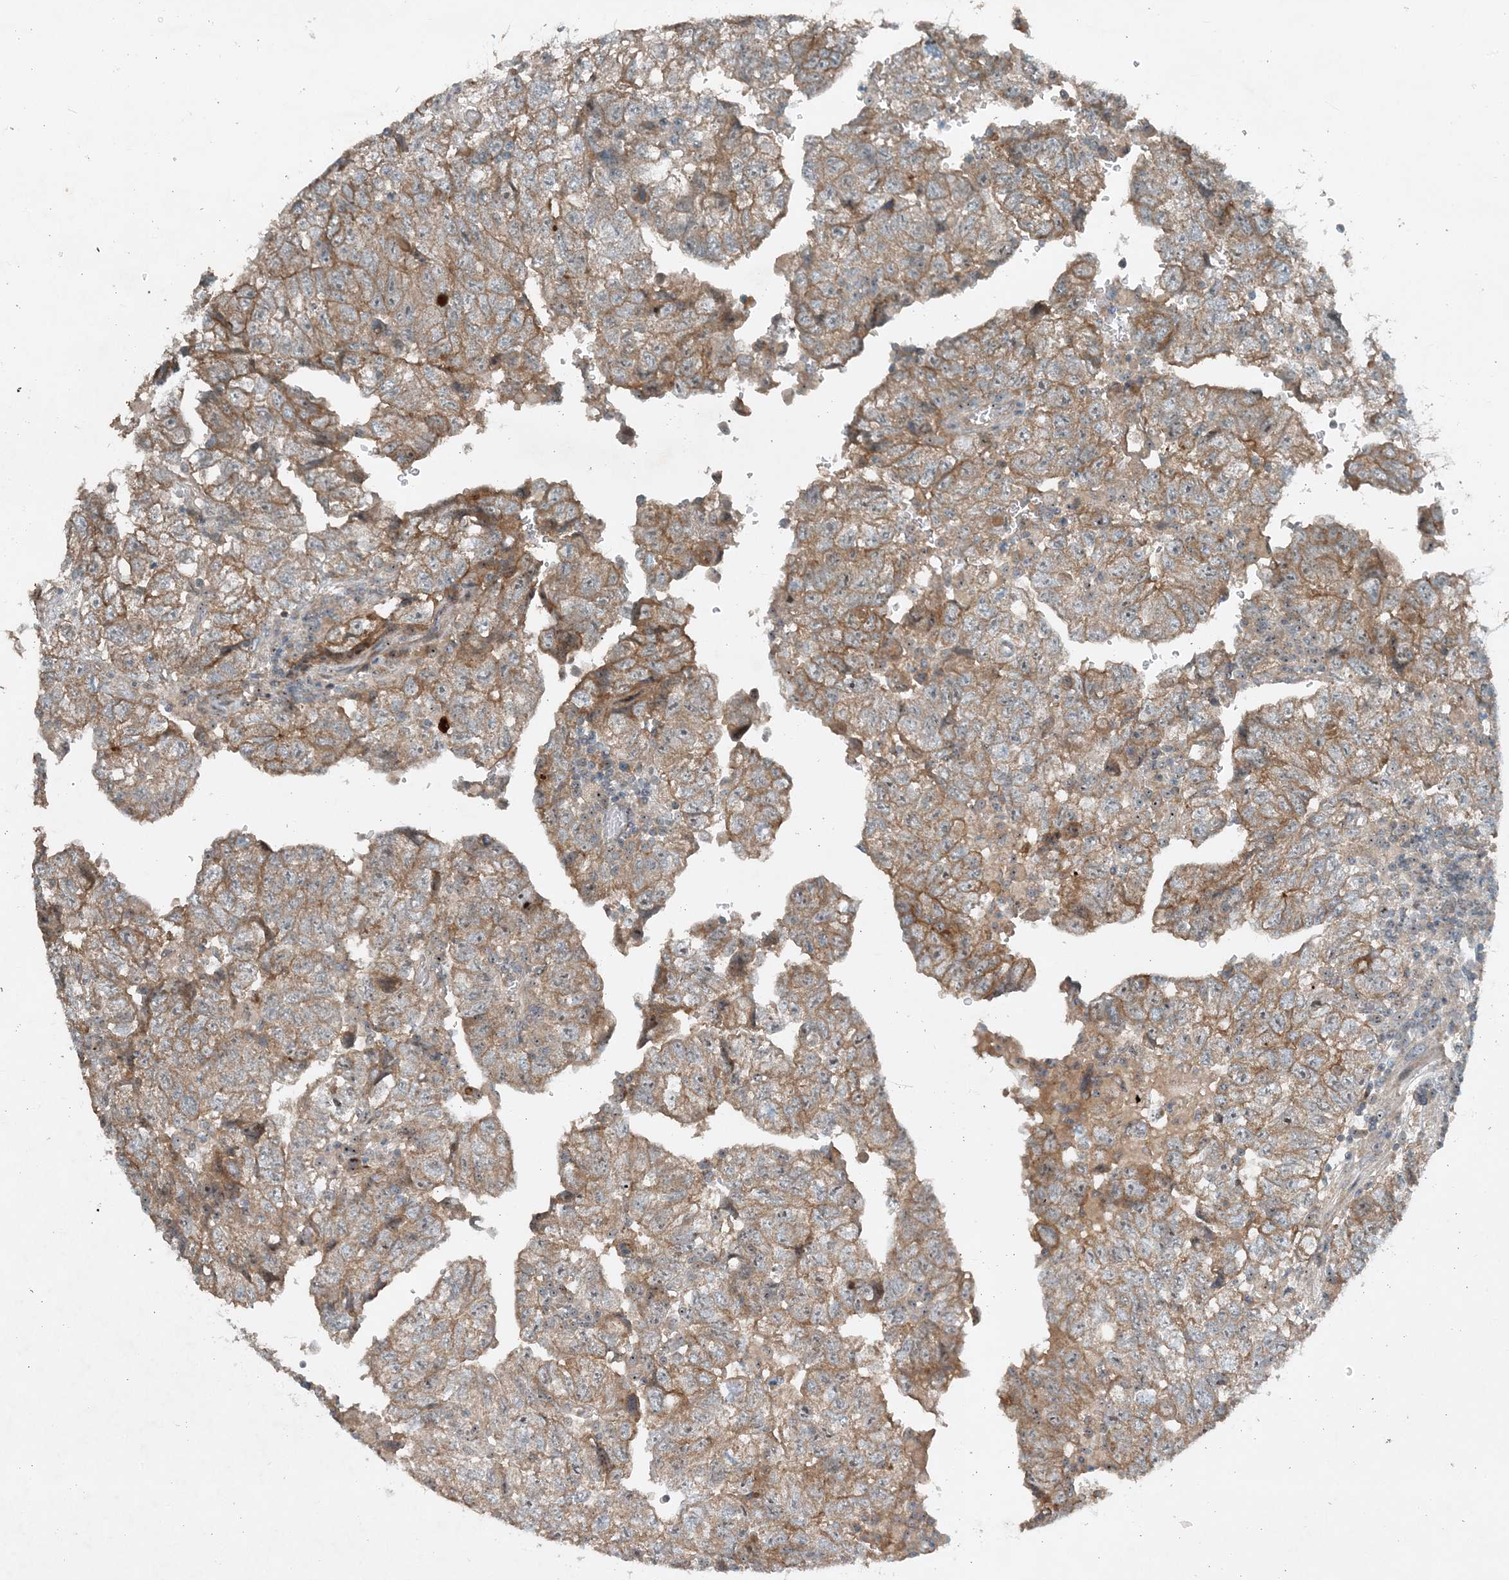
{"staining": {"intensity": "moderate", "quantity": ">75%", "location": "cytoplasmic/membranous"}, "tissue": "testis cancer", "cell_type": "Tumor cells", "image_type": "cancer", "snomed": [{"axis": "morphology", "description": "Carcinoma, Embryonal, NOS"}, {"axis": "topography", "description": "Testis"}], "caption": "Brown immunohistochemical staining in human embryonal carcinoma (testis) exhibits moderate cytoplasmic/membranous expression in about >75% of tumor cells. Nuclei are stained in blue.", "gene": "MITD1", "patient": {"sex": "male", "age": 36}}